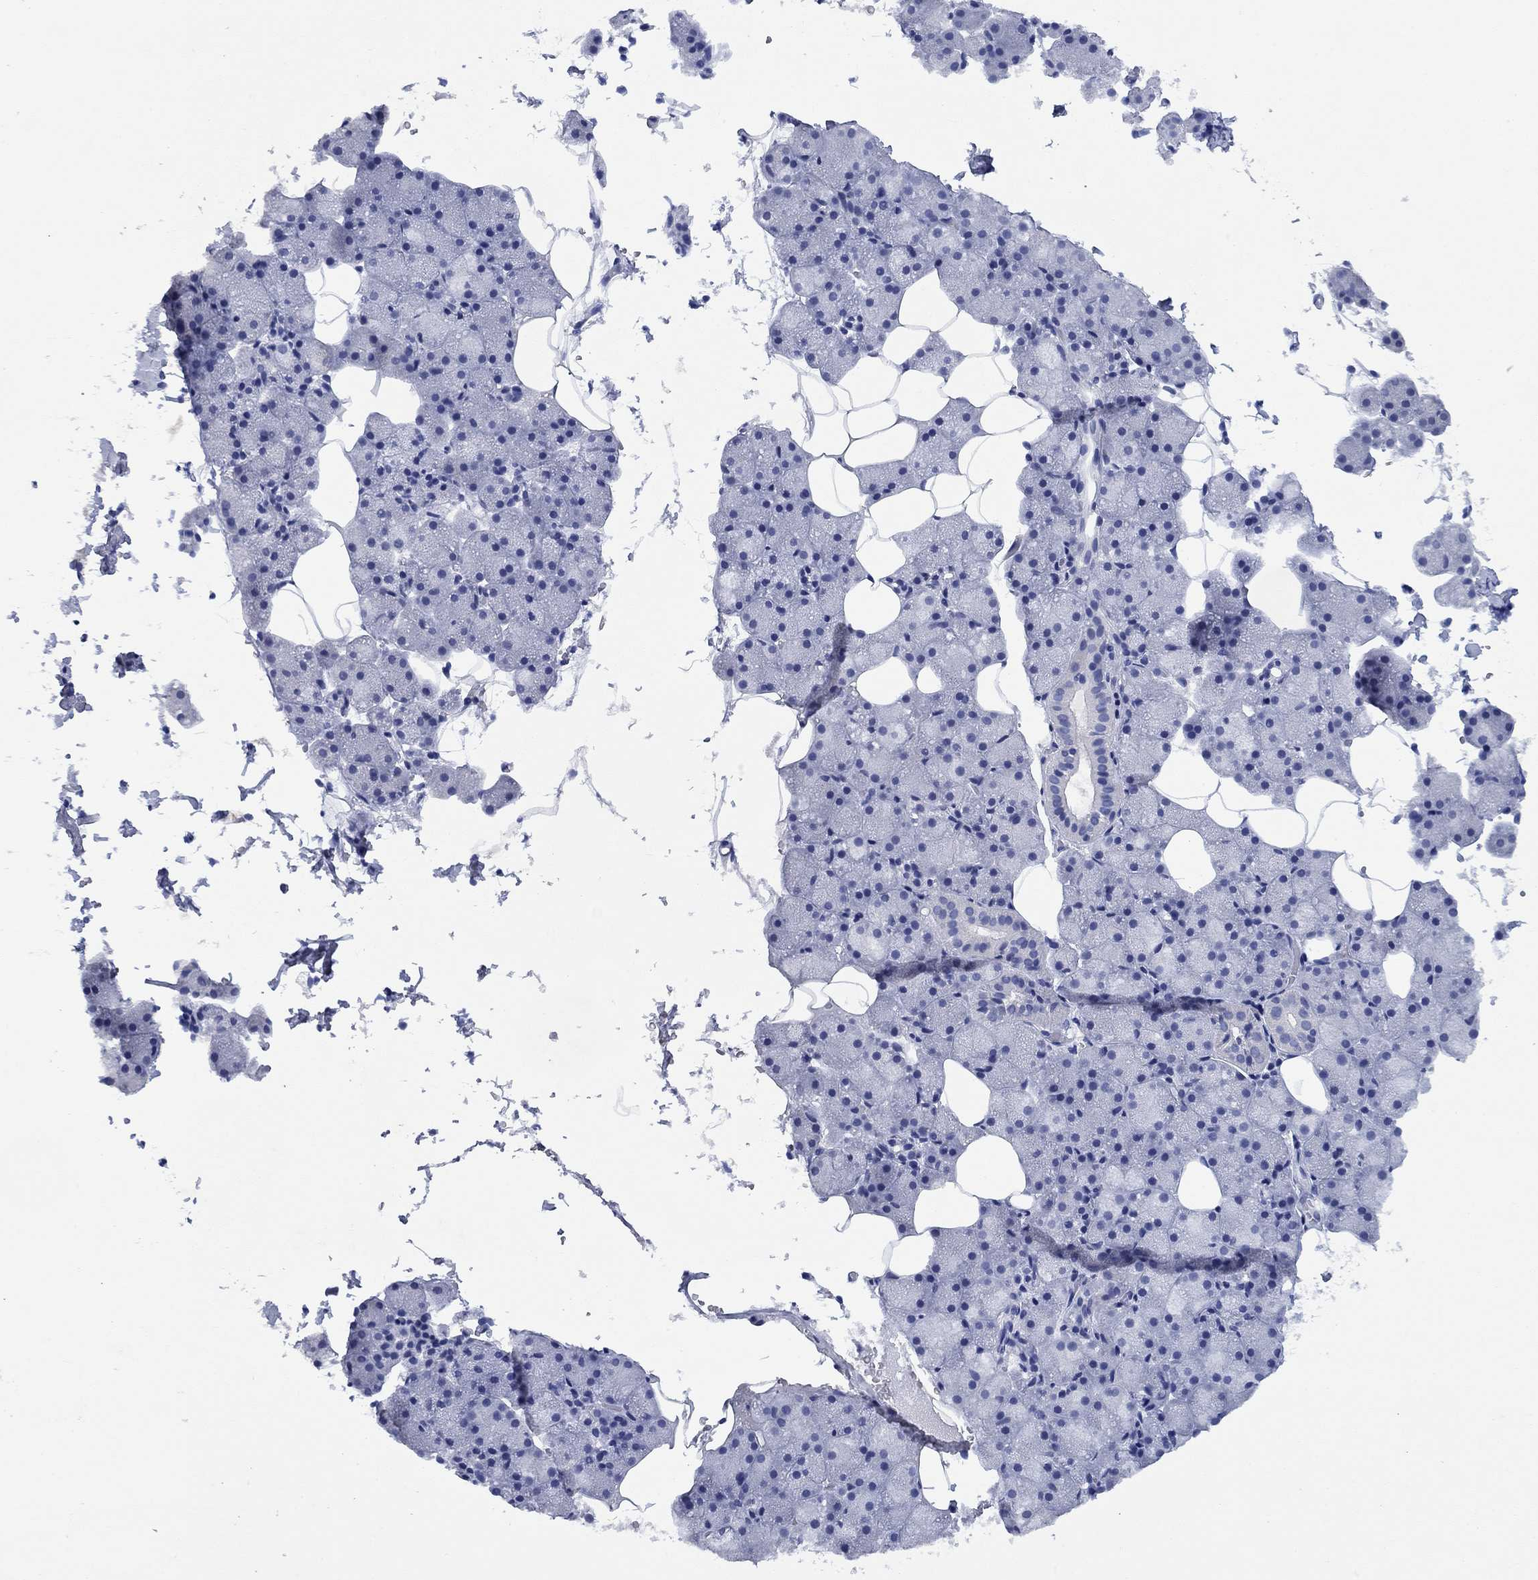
{"staining": {"intensity": "negative", "quantity": "none", "location": "none"}, "tissue": "salivary gland", "cell_type": "Glandular cells", "image_type": "normal", "snomed": [{"axis": "morphology", "description": "Normal tissue, NOS"}, {"axis": "topography", "description": "Salivary gland"}], "caption": "Immunohistochemistry of unremarkable salivary gland reveals no positivity in glandular cells. (DAB IHC, high magnification).", "gene": "HDC", "patient": {"sex": "male", "age": 38}}